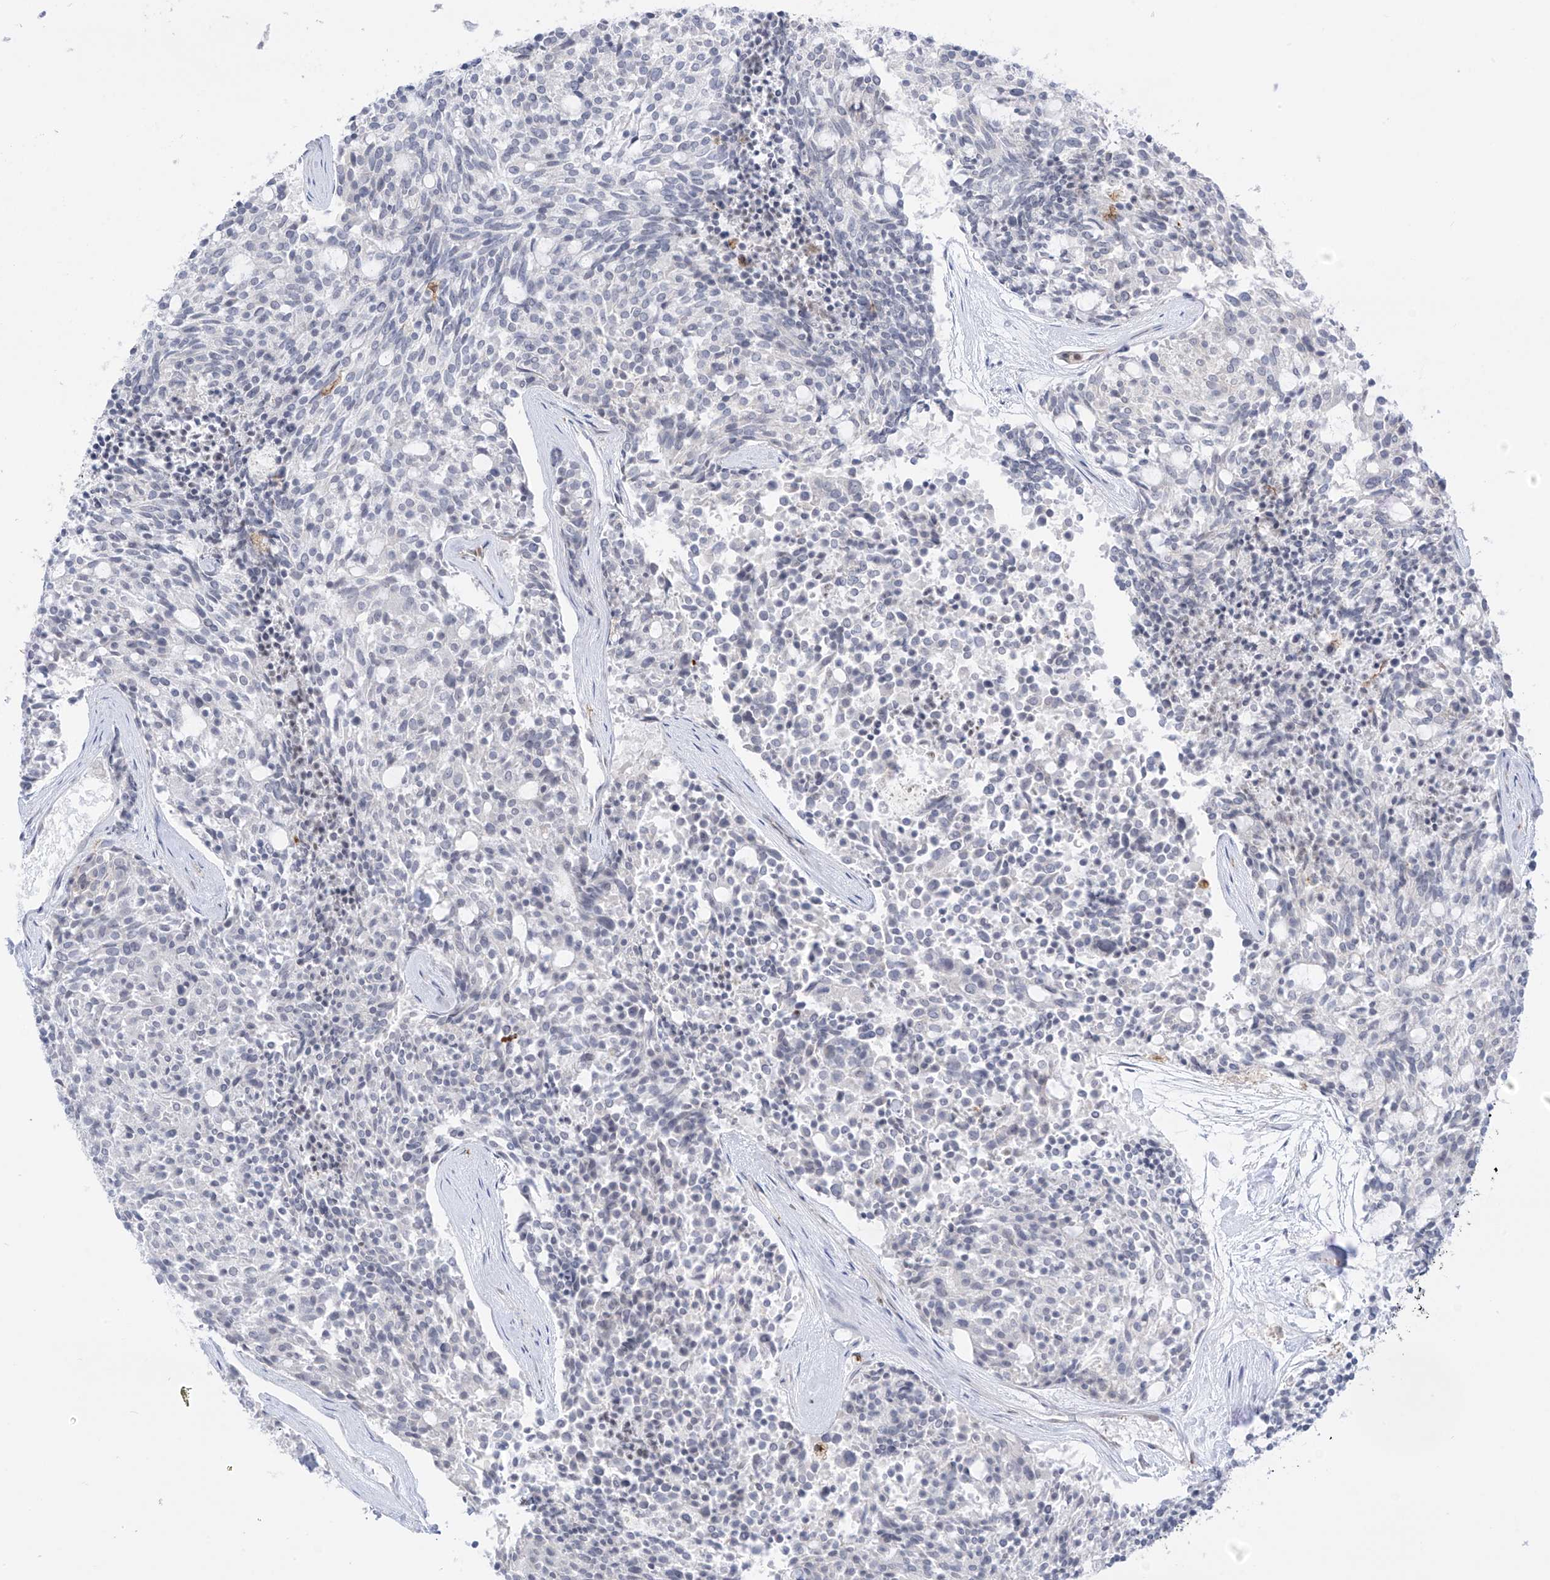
{"staining": {"intensity": "negative", "quantity": "none", "location": "none"}, "tissue": "carcinoid", "cell_type": "Tumor cells", "image_type": "cancer", "snomed": [{"axis": "morphology", "description": "Carcinoid, malignant, NOS"}, {"axis": "topography", "description": "Pancreas"}], "caption": "Carcinoid was stained to show a protein in brown. There is no significant staining in tumor cells.", "gene": "TBXAS1", "patient": {"sex": "female", "age": 54}}